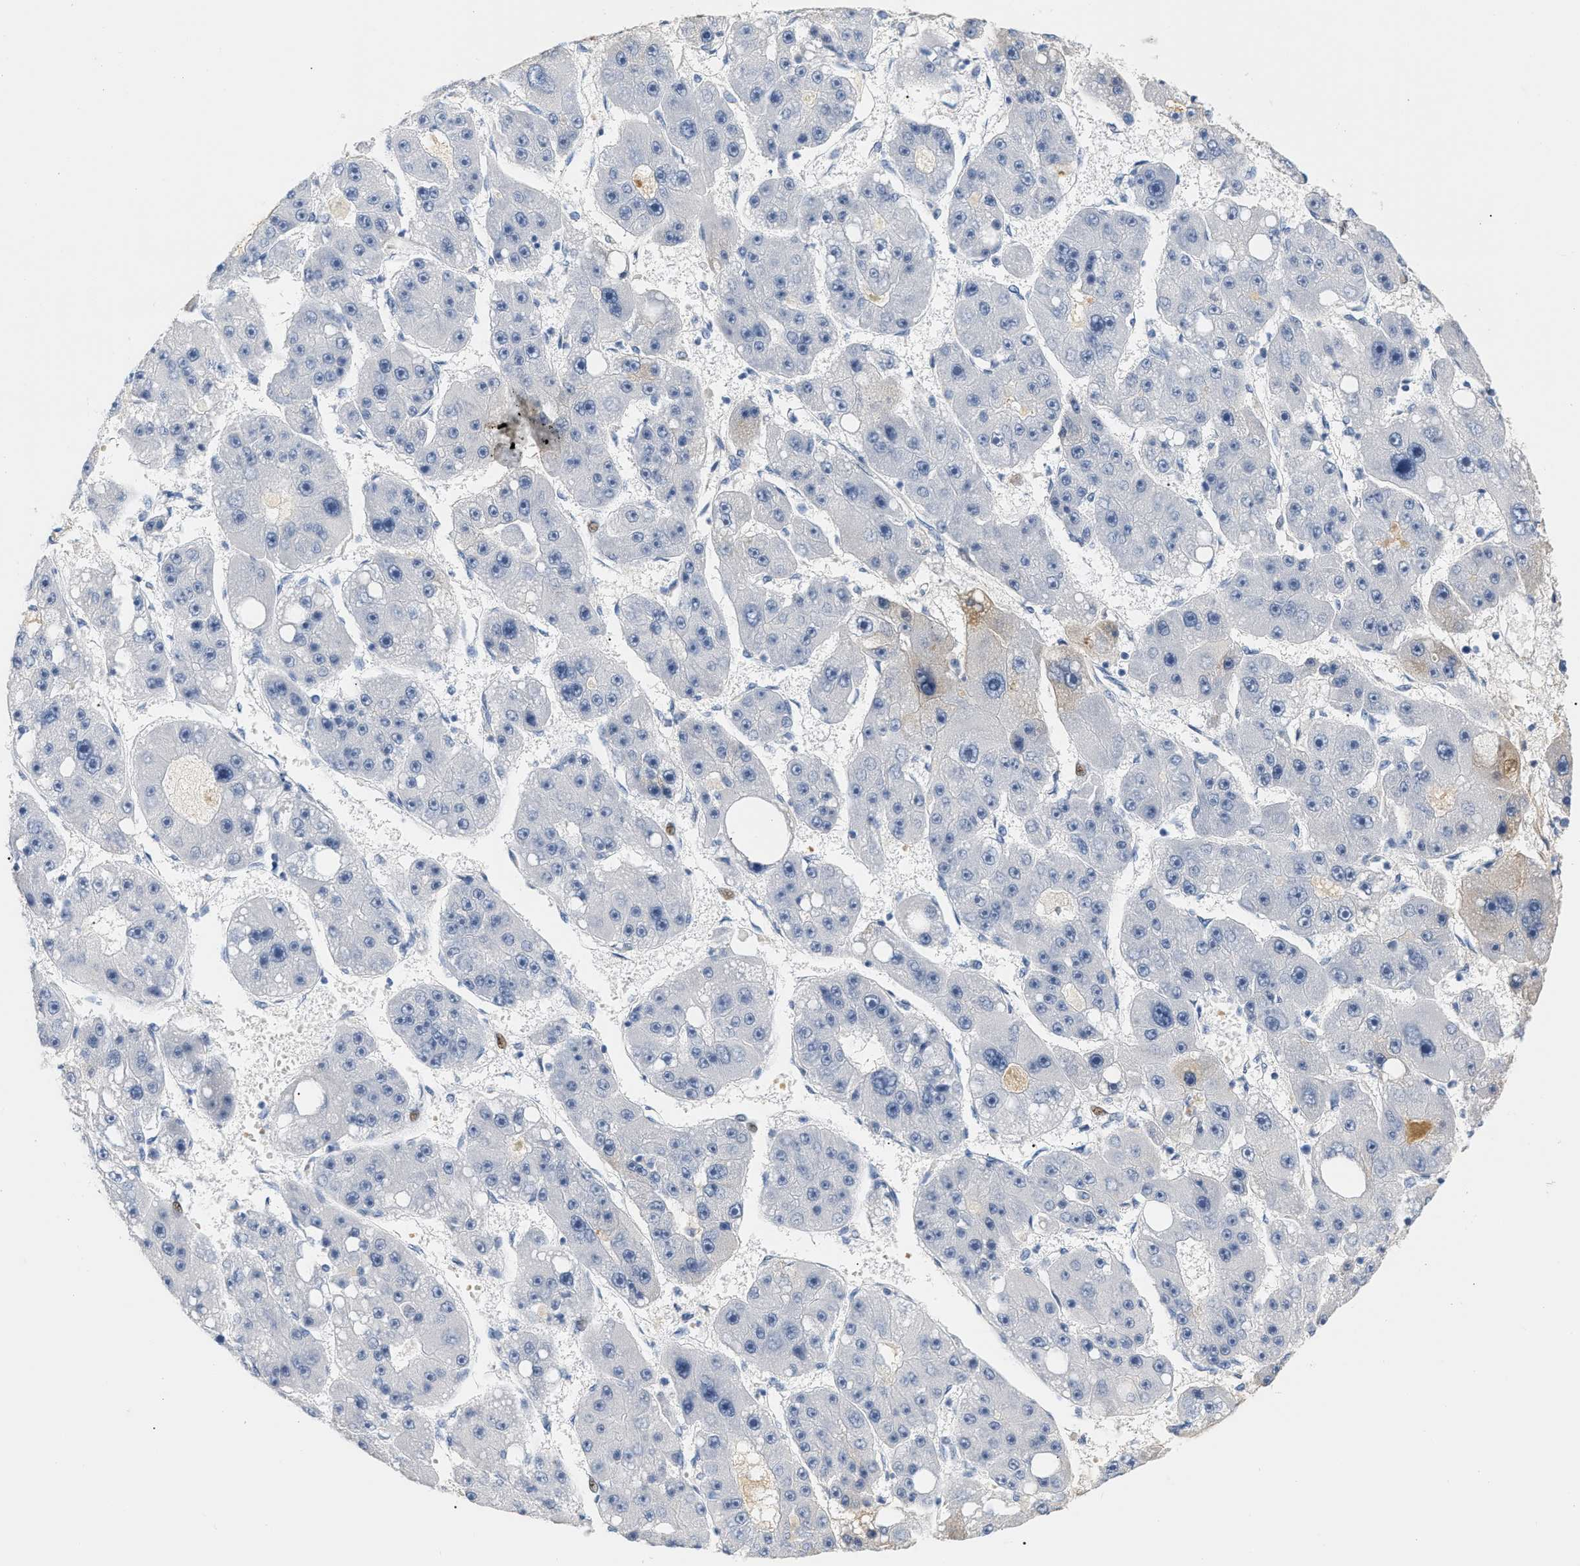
{"staining": {"intensity": "negative", "quantity": "none", "location": "none"}, "tissue": "liver cancer", "cell_type": "Tumor cells", "image_type": "cancer", "snomed": [{"axis": "morphology", "description": "Carcinoma, Hepatocellular, NOS"}, {"axis": "topography", "description": "Liver"}], "caption": "Liver cancer (hepatocellular carcinoma) was stained to show a protein in brown. There is no significant staining in tumor cells.", "gene": "CFH", "patient": {"sex": "female", "age": 61}}